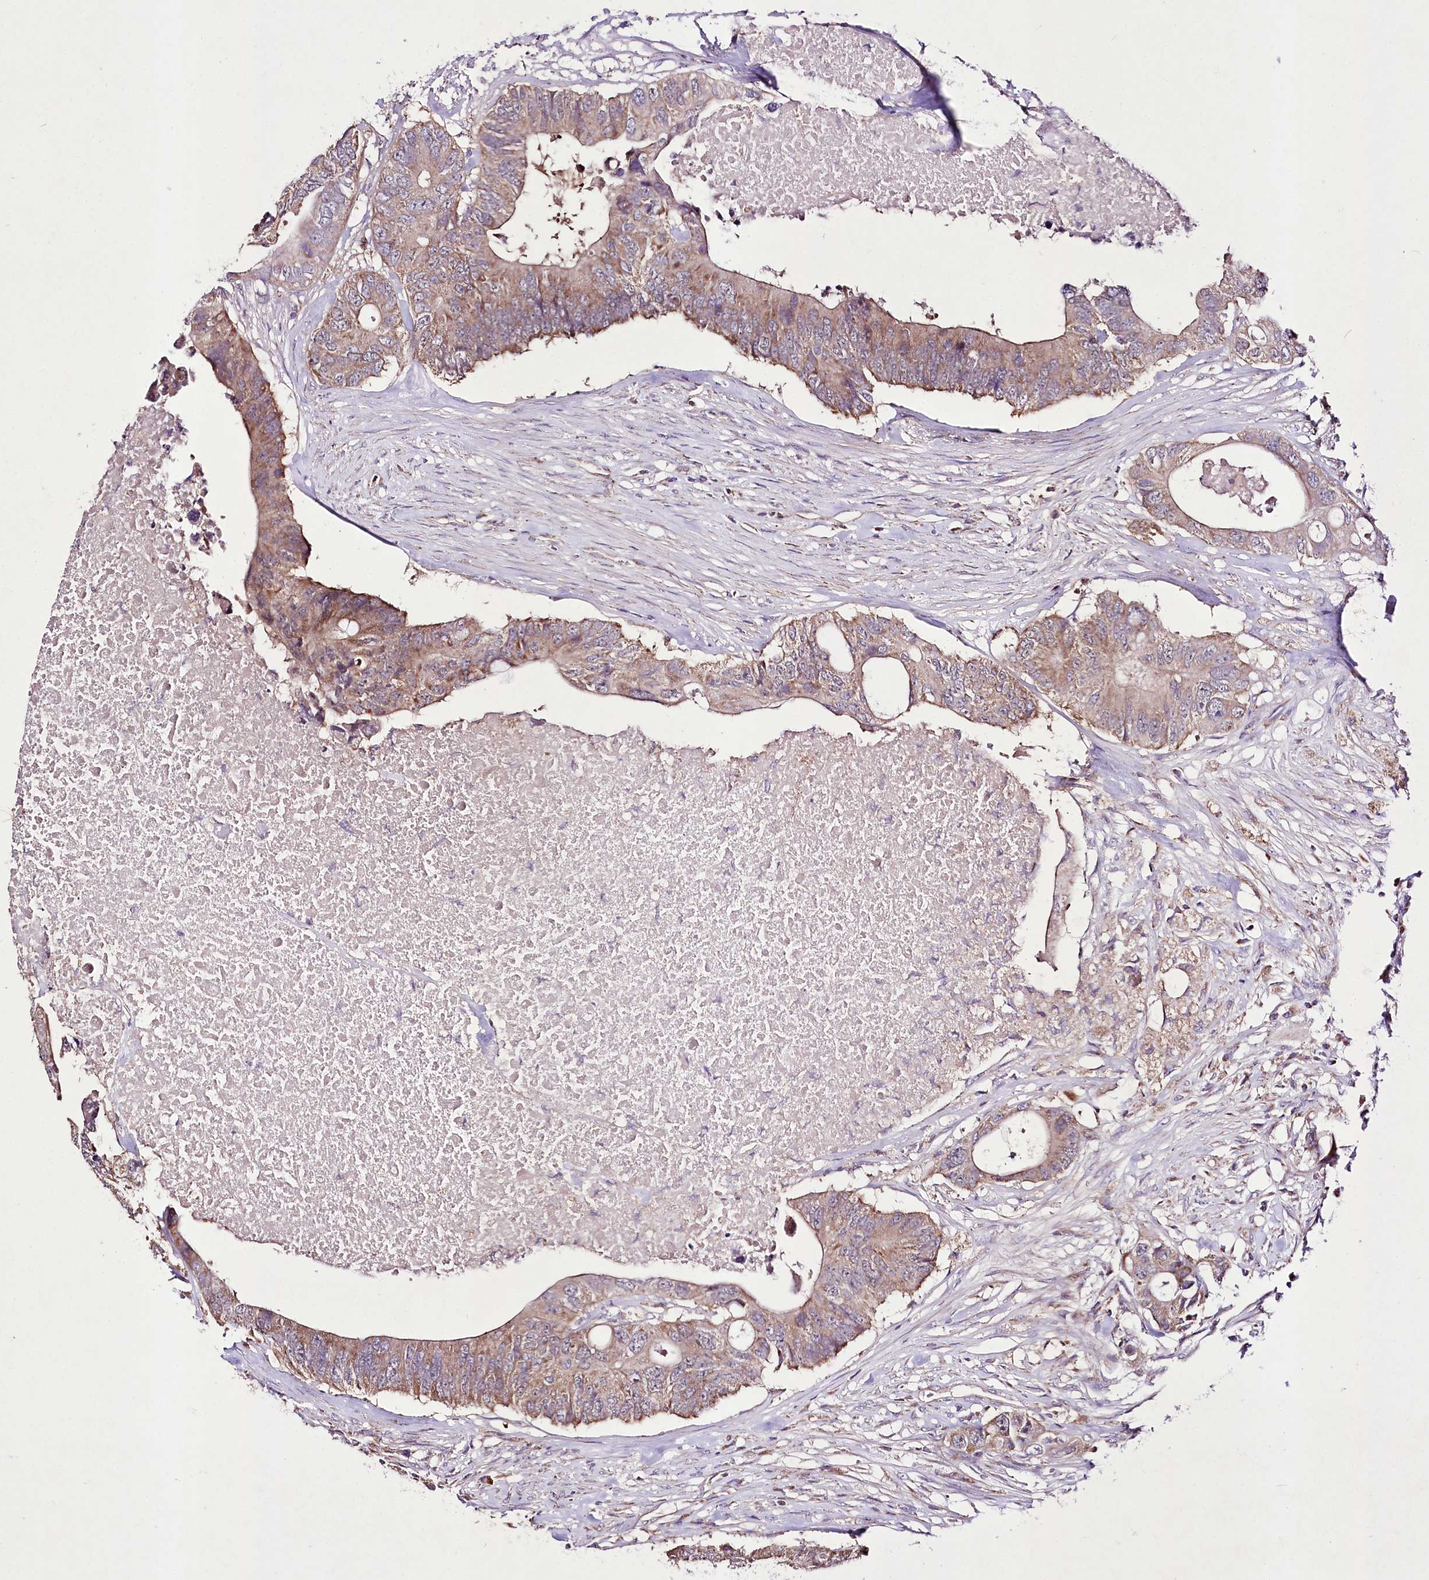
{"staining": {"intensity": "moderate", "quantity": ">75%", "location": "cytoplasmic/membranous"}, "tissue": "colorectal cancer", "cell_type": "Tumor cells", "image_type": "cancer", "snomed": [{"axis": "morphology", "description": "Adenocarcinoma, NOS"}, {"axis": "topography", "description": "Colon"}], "caption": "This image displays IHC staining of colorectal cancer (adenocarcinoma), with medium moderate cytoplasmic/membranous expression in approximately >75% of tumor cells.", "gene": "ATE1", "patient": {"sex": "male", "age": 71}}